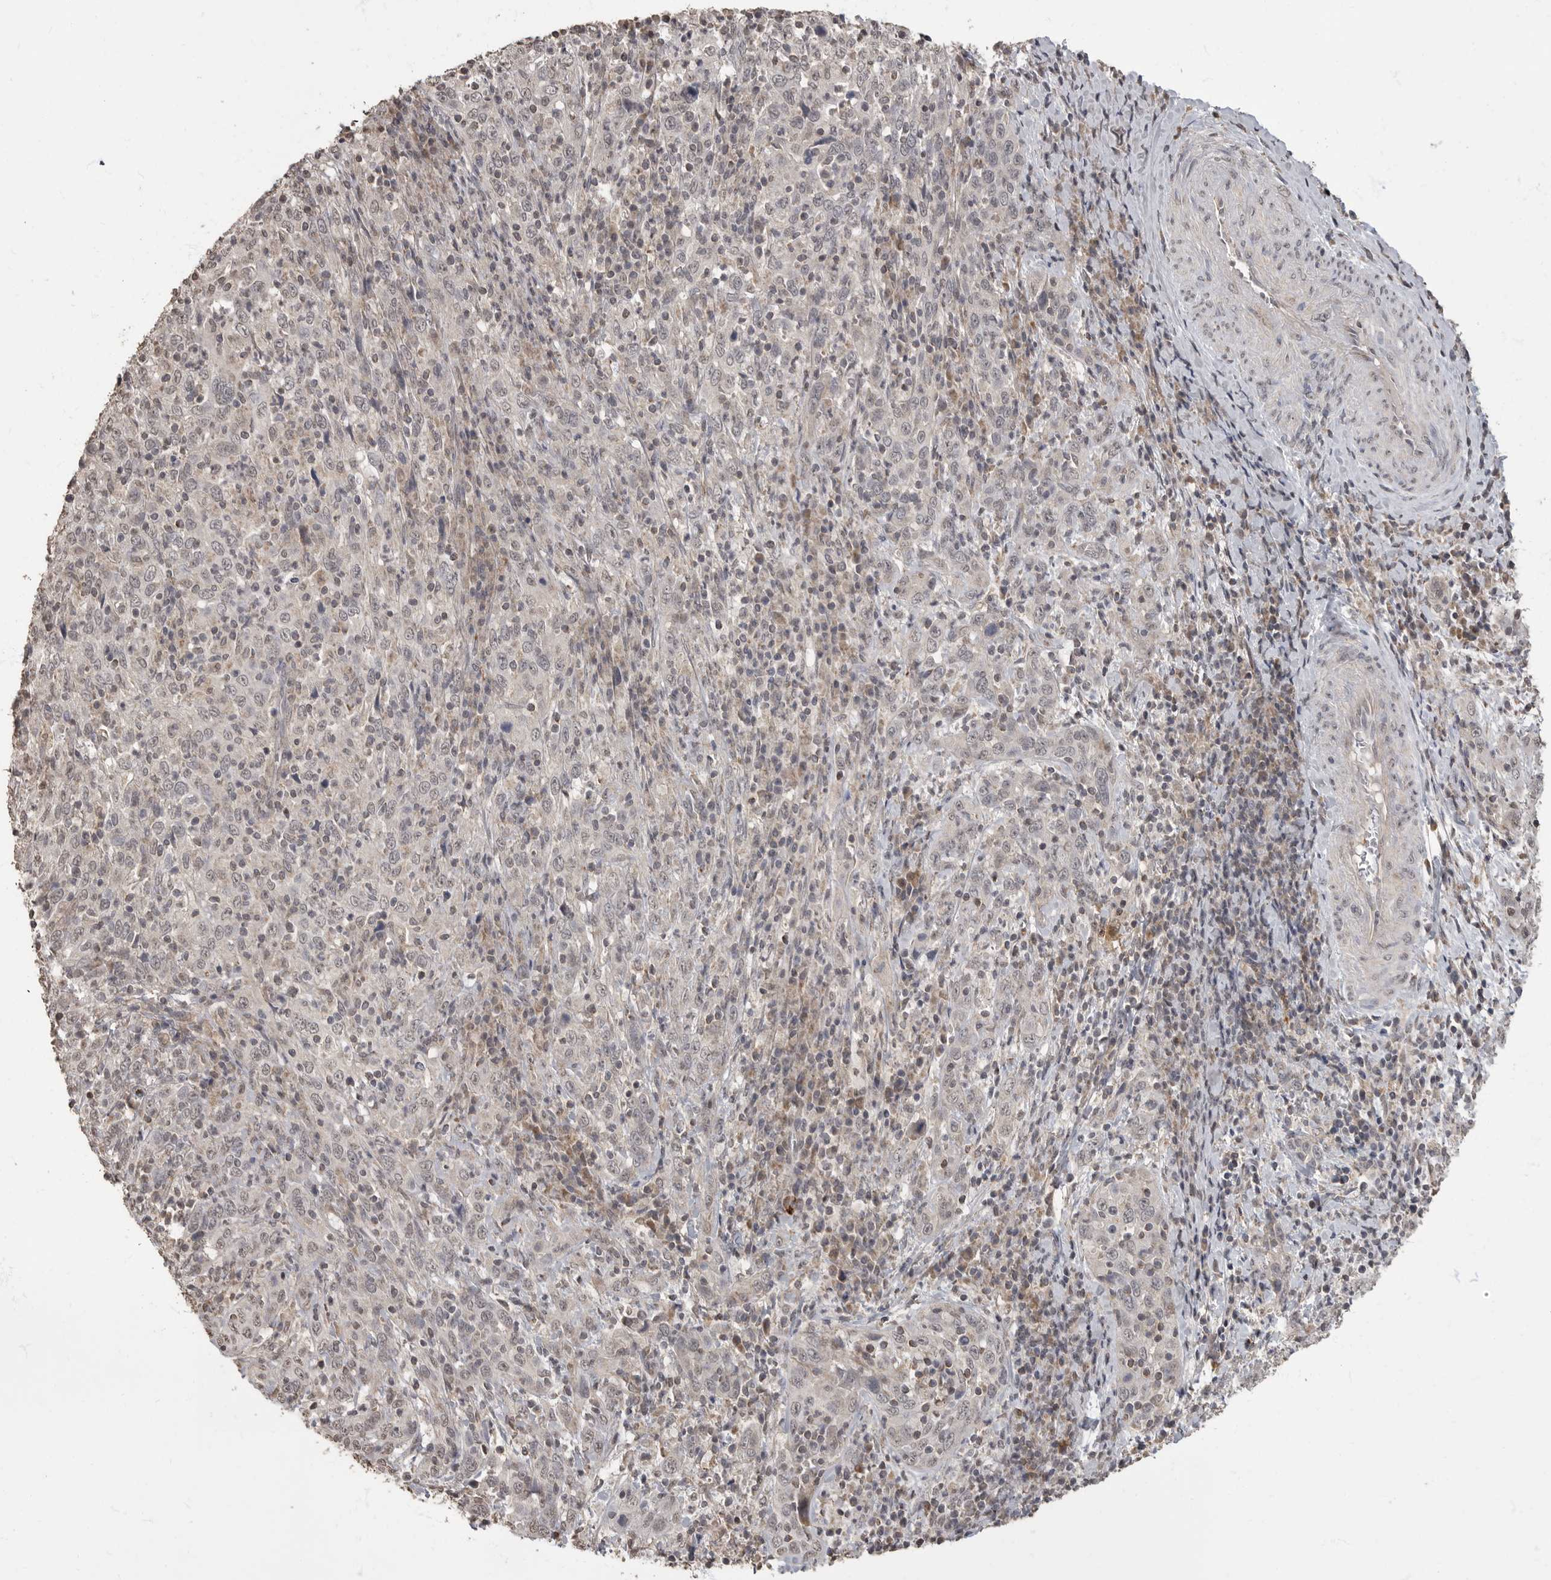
{"staining": {"intensity": "negative", "quantity": "none", "location": "none"}, "tissue": "cervical cancer", "cell_type": "Tumor cells", "image_type": "cancer", "snomed": [{"axis": "morphology", "description": "Squamous cell carcinoma, NOS"}, {"axis": "topography", "description": "Cervix"}], "caption": "High magnification brightfield microscopy of cervical cancer (squamous cell carcinoma) stained with DAB (brown) and counterstained with hematoxylin (blue): tumor cells show no significant positivity.", "gene": "MAFG", "patient": {"sex": "female", "age": 46}}